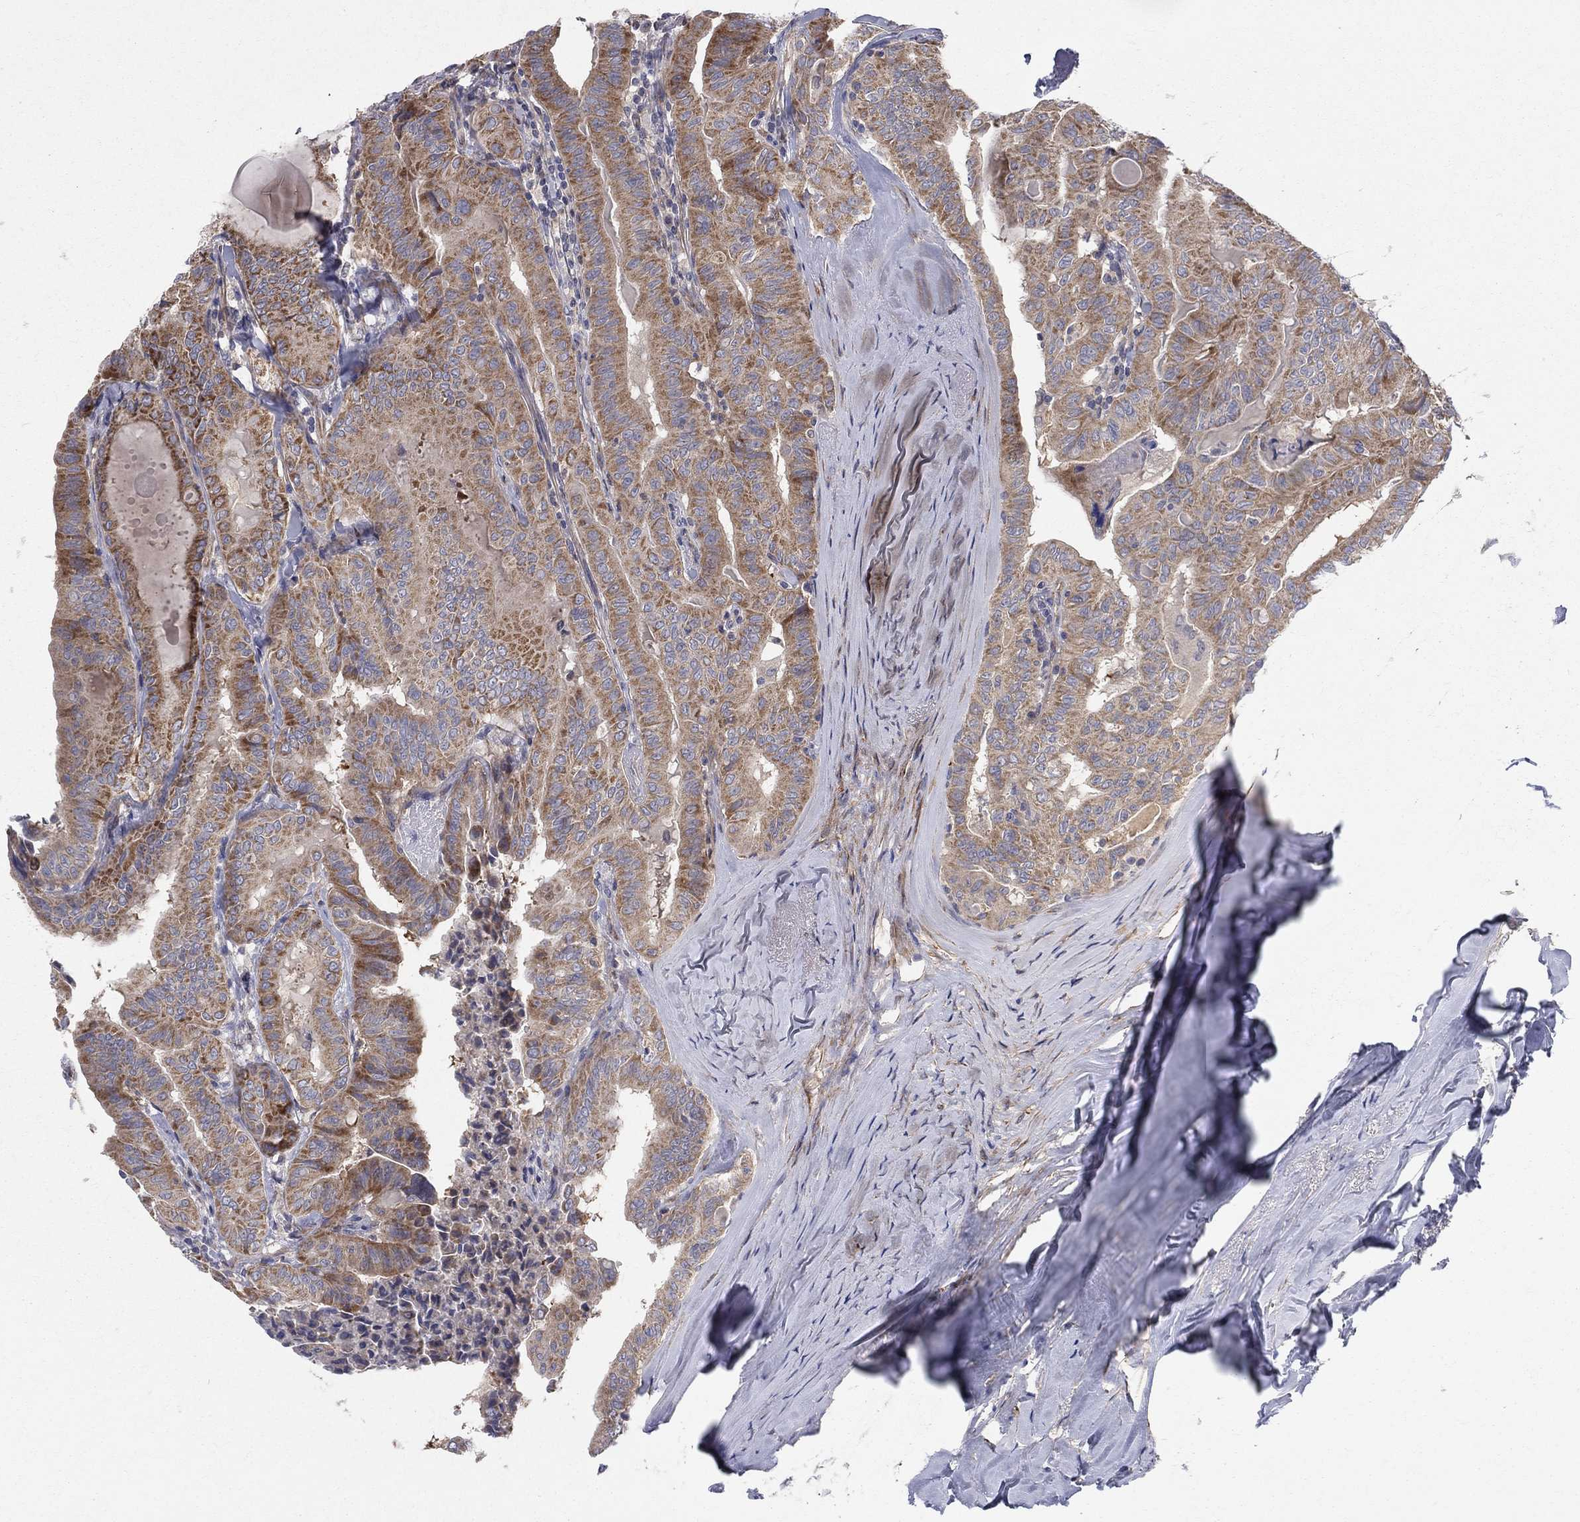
{"staining": {"intensity": "moderate", "quantity": ">75%", "location": "cytoplasmic/membranous"}, "tissue": "thyroid cancer", "cell_type": "Tumor cells", "image_type": "cancer", "snomed": [{"axis": "morphology", "description": "Papillary adenocarcinoma, NOS"}, {"axis": "topography", "description": "Thyroid gland"}], "caption": "This image reveals IHC staining of human thyroid cancer, with medium moderate cytoplasmic/membranous positivity in about >75% of tumor cells.", "gene": "POMZP3", "patient": {"sex": "female", "age": 68}}